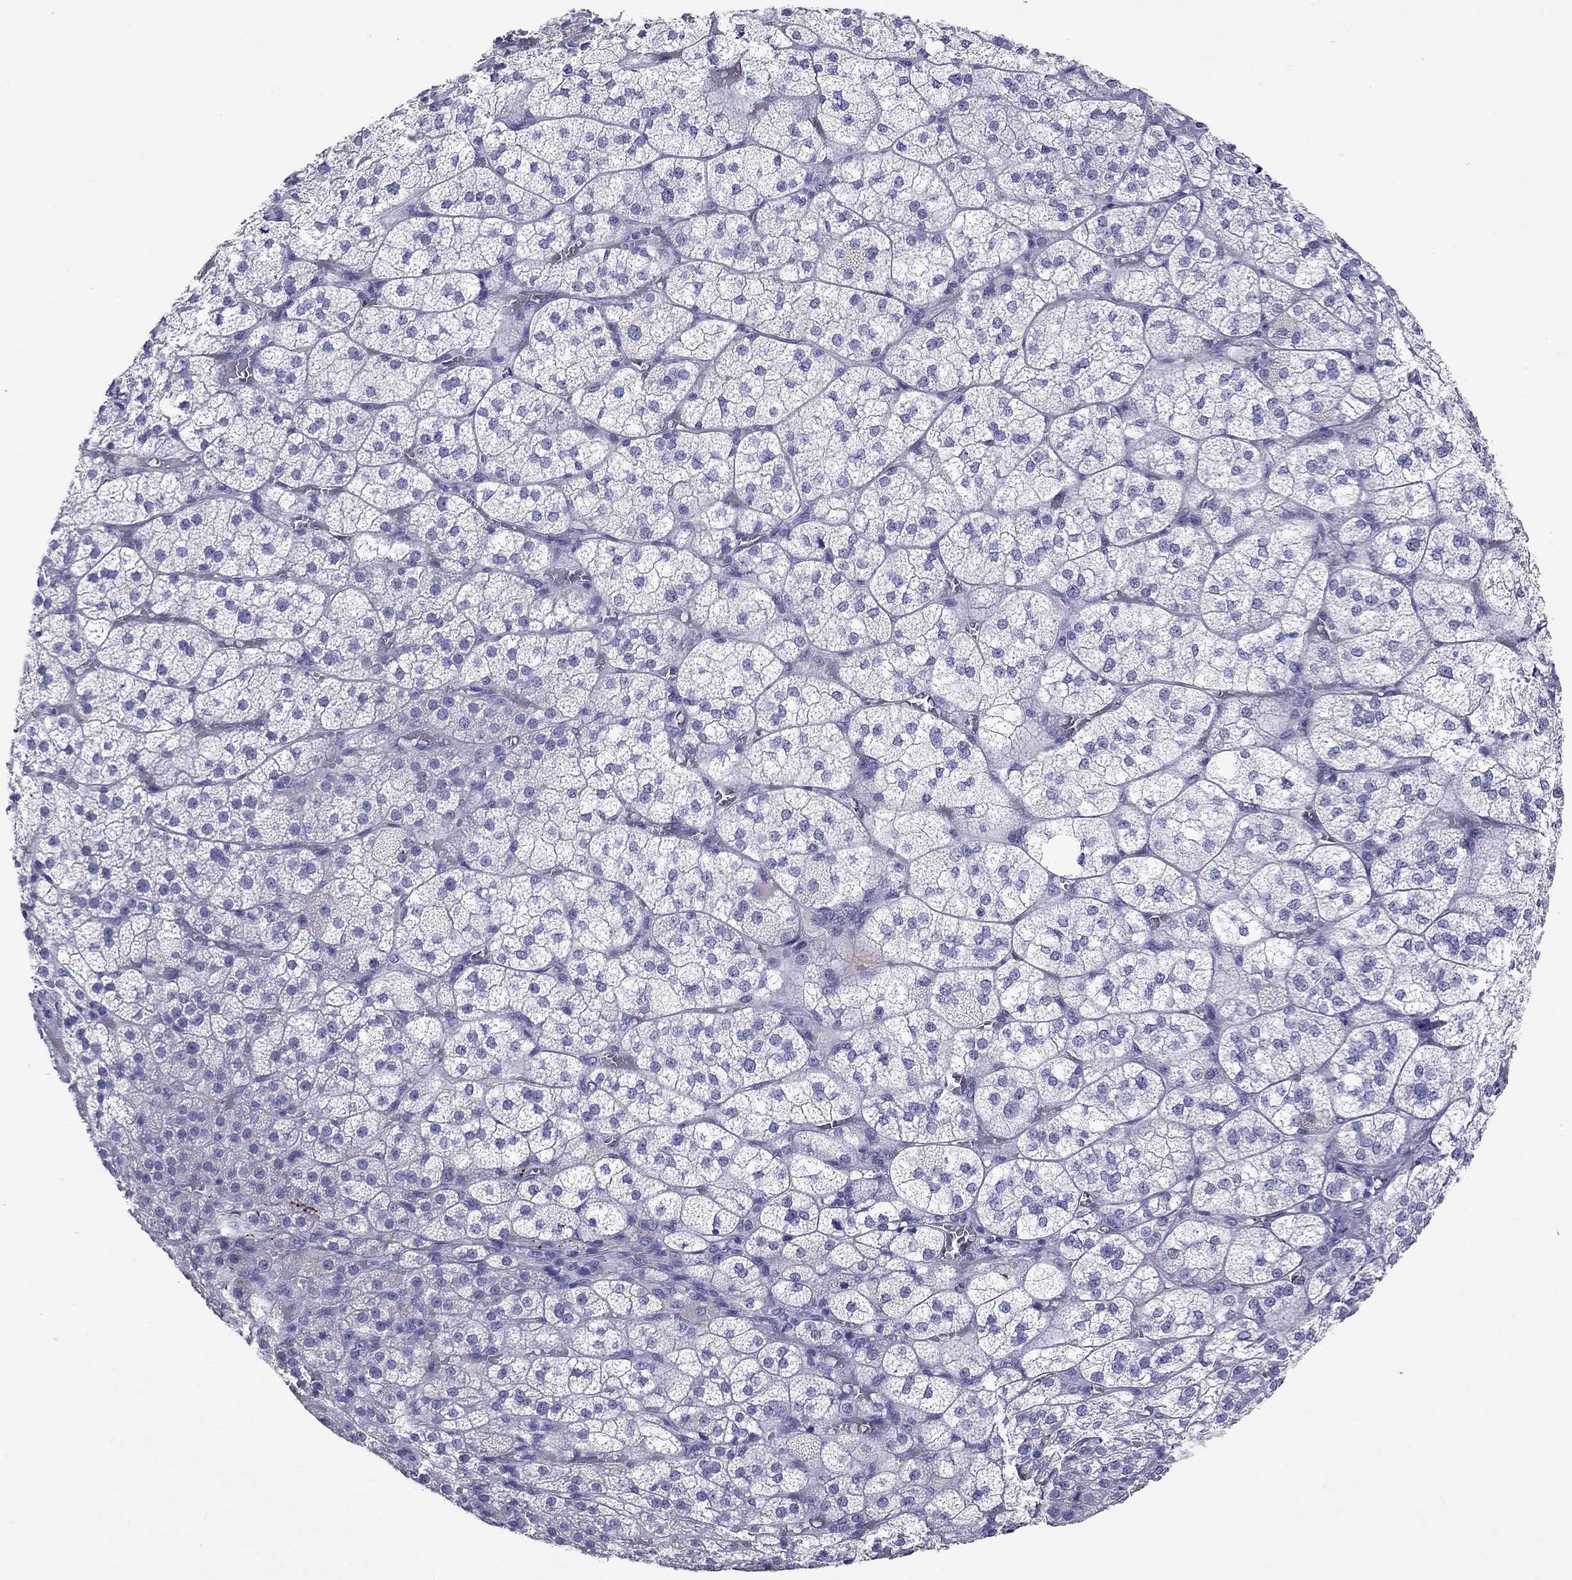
{"staining": {"intensity": "strong", "quantity": "<25%", "location": "cytoplasmic/membranous"}, "tissue": "adrenal gland", "cell_type": "Glandular cells", "image_type": "normal", "snomed": [{"axis": "morphology", "description": "Normal tissue, NOS"}, {"axis": "topography", "description": "Adrenal gland"}], "caption": "IHC image of unremarkable adrenal gland: adrenal gland stained using IHC demonstrates medium levels of strong protein expression localized specifically in the cytoplasmic/membranous of glandular cells, appearing as a cytoplasmic/membranous brown color.", "gene": "CALHM1", "patient": {"sex": "female", "age": 60}}